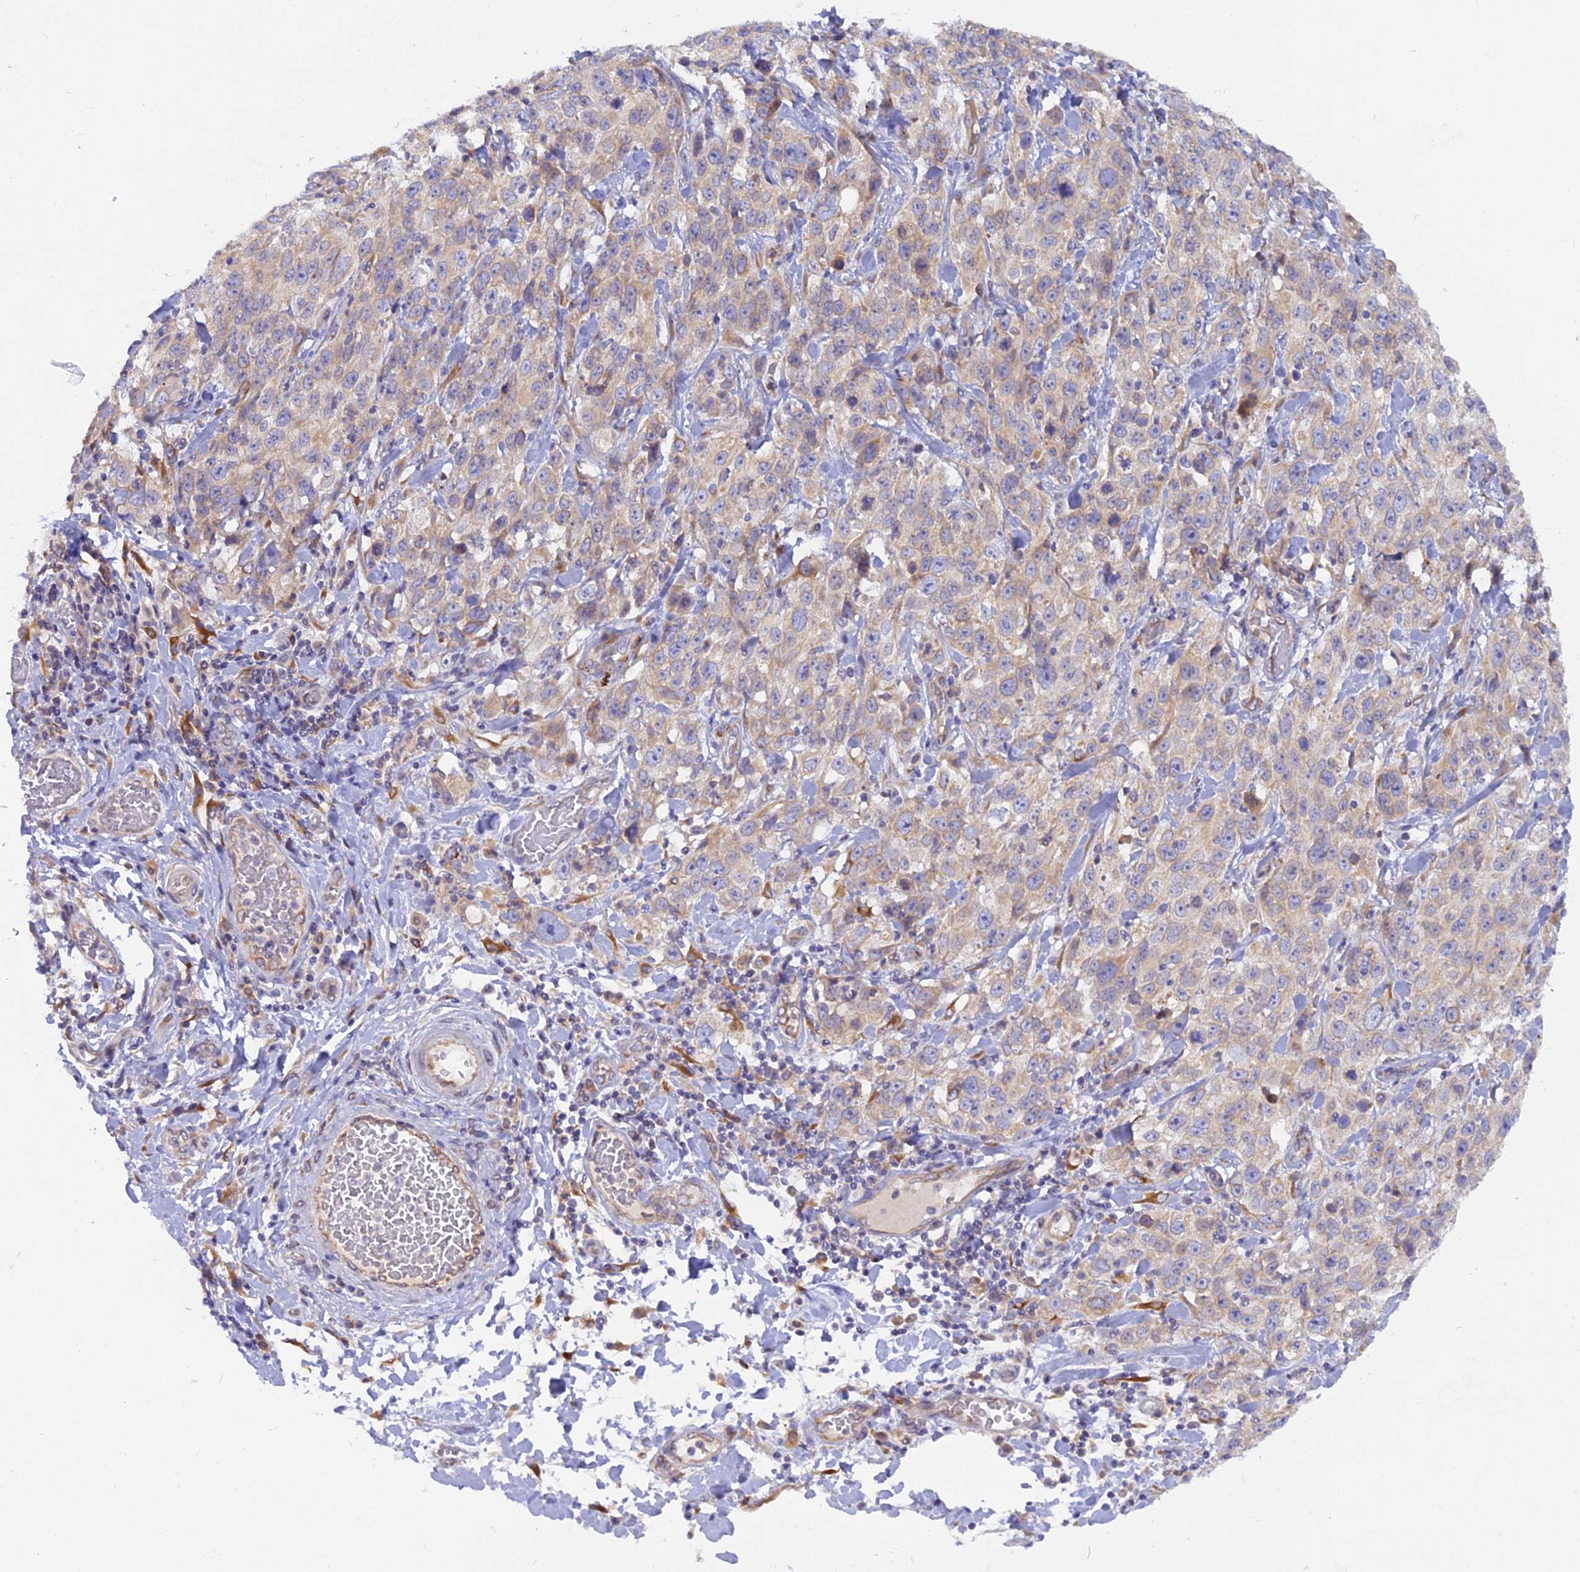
{"staining": {"intensity": "weak", "quantity": "25%-75%", "location": "cytoplasmic/membranous"}, "tissue": "stomach cancer", "cell_type": "Tumor cells", "image_type": "cancer", "snomed": [{"axis": "morphology", "description": "Normal tissue, NOS"}, {"axis": "morphology", "description": "Adenocarcinoma, NOS"}, {"axis": "topography", "description": "Lymph node"}, {"axis": "topography", "description": "Stomach"}], "caption": "Stomach adenocarcinoma stained for a protein (brown) demonstrates weak cytoplasmic/membranous positive expression in approximately 25%-75% of tumor cells.", "gene": "TLCD1", "patient": {"sex": "male", "age": 48}}